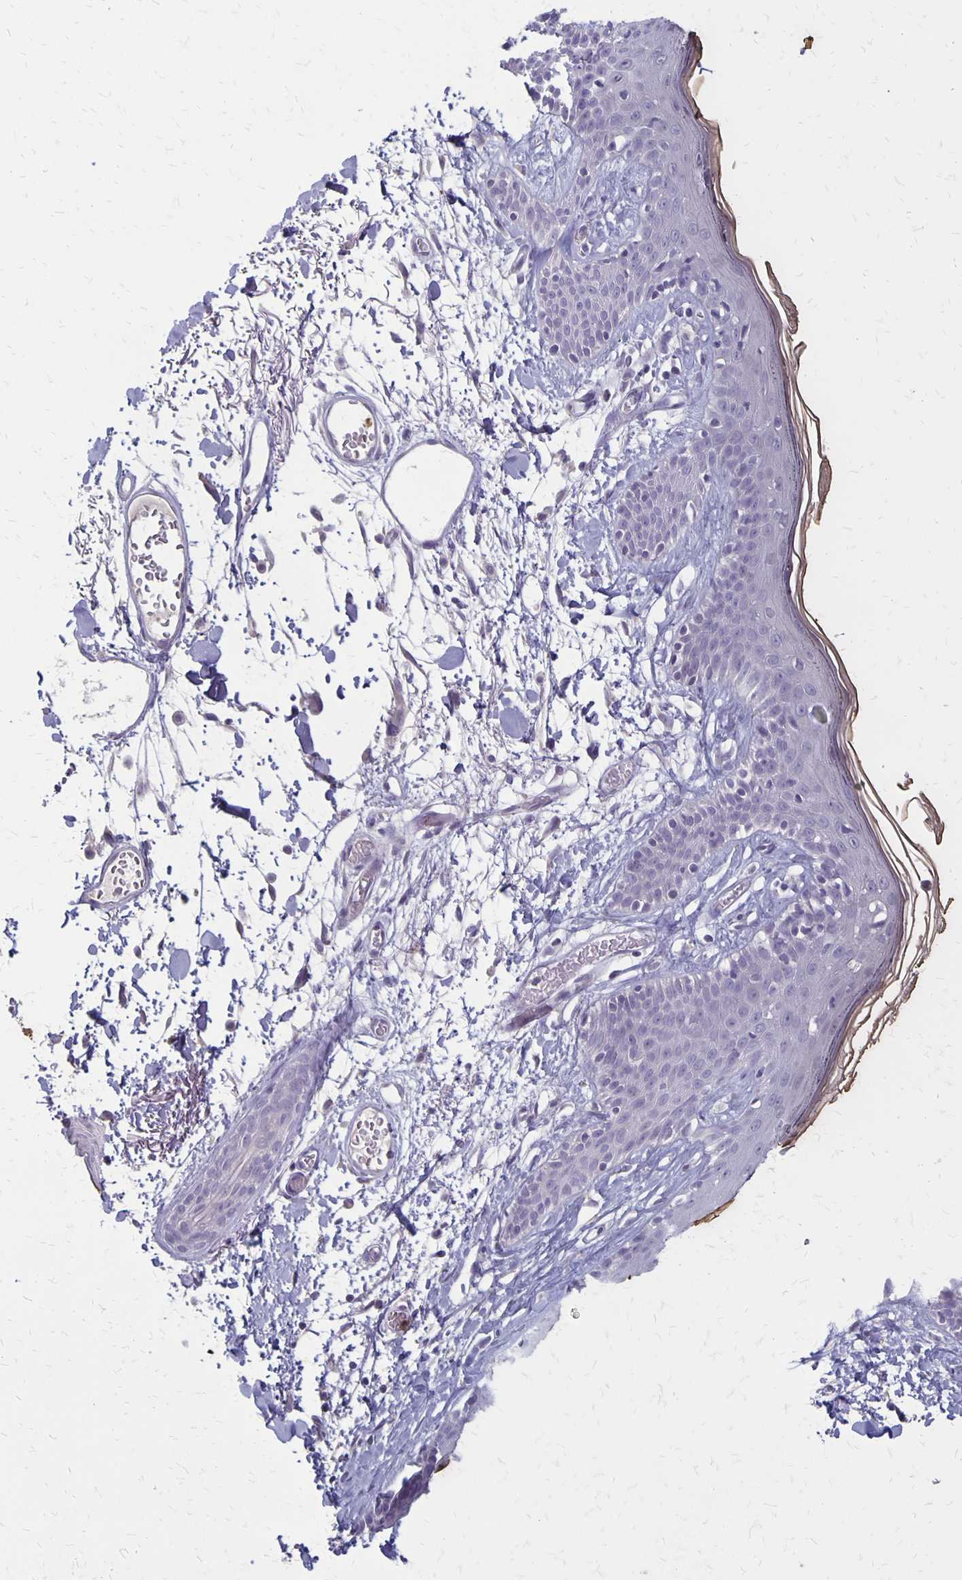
{"staining": {"intensity": "negative", "quantity": "none", "location": "none"}, "tissue": "skin", "cell_type": "Fibroblasts", "image_type": "normal", "snomed": [{"axis": "morphology", "description": "Normal tissue, NOS"}, {"axis": "topography", "description": "Skin"}], "caption": "Photomicrograph shows no significant protein staining in fibroblasts of benign skin. (DAB IHC, high magnification).", "gene": "SEPTIN5", "patient": {"sex": "male", "age": 79}}